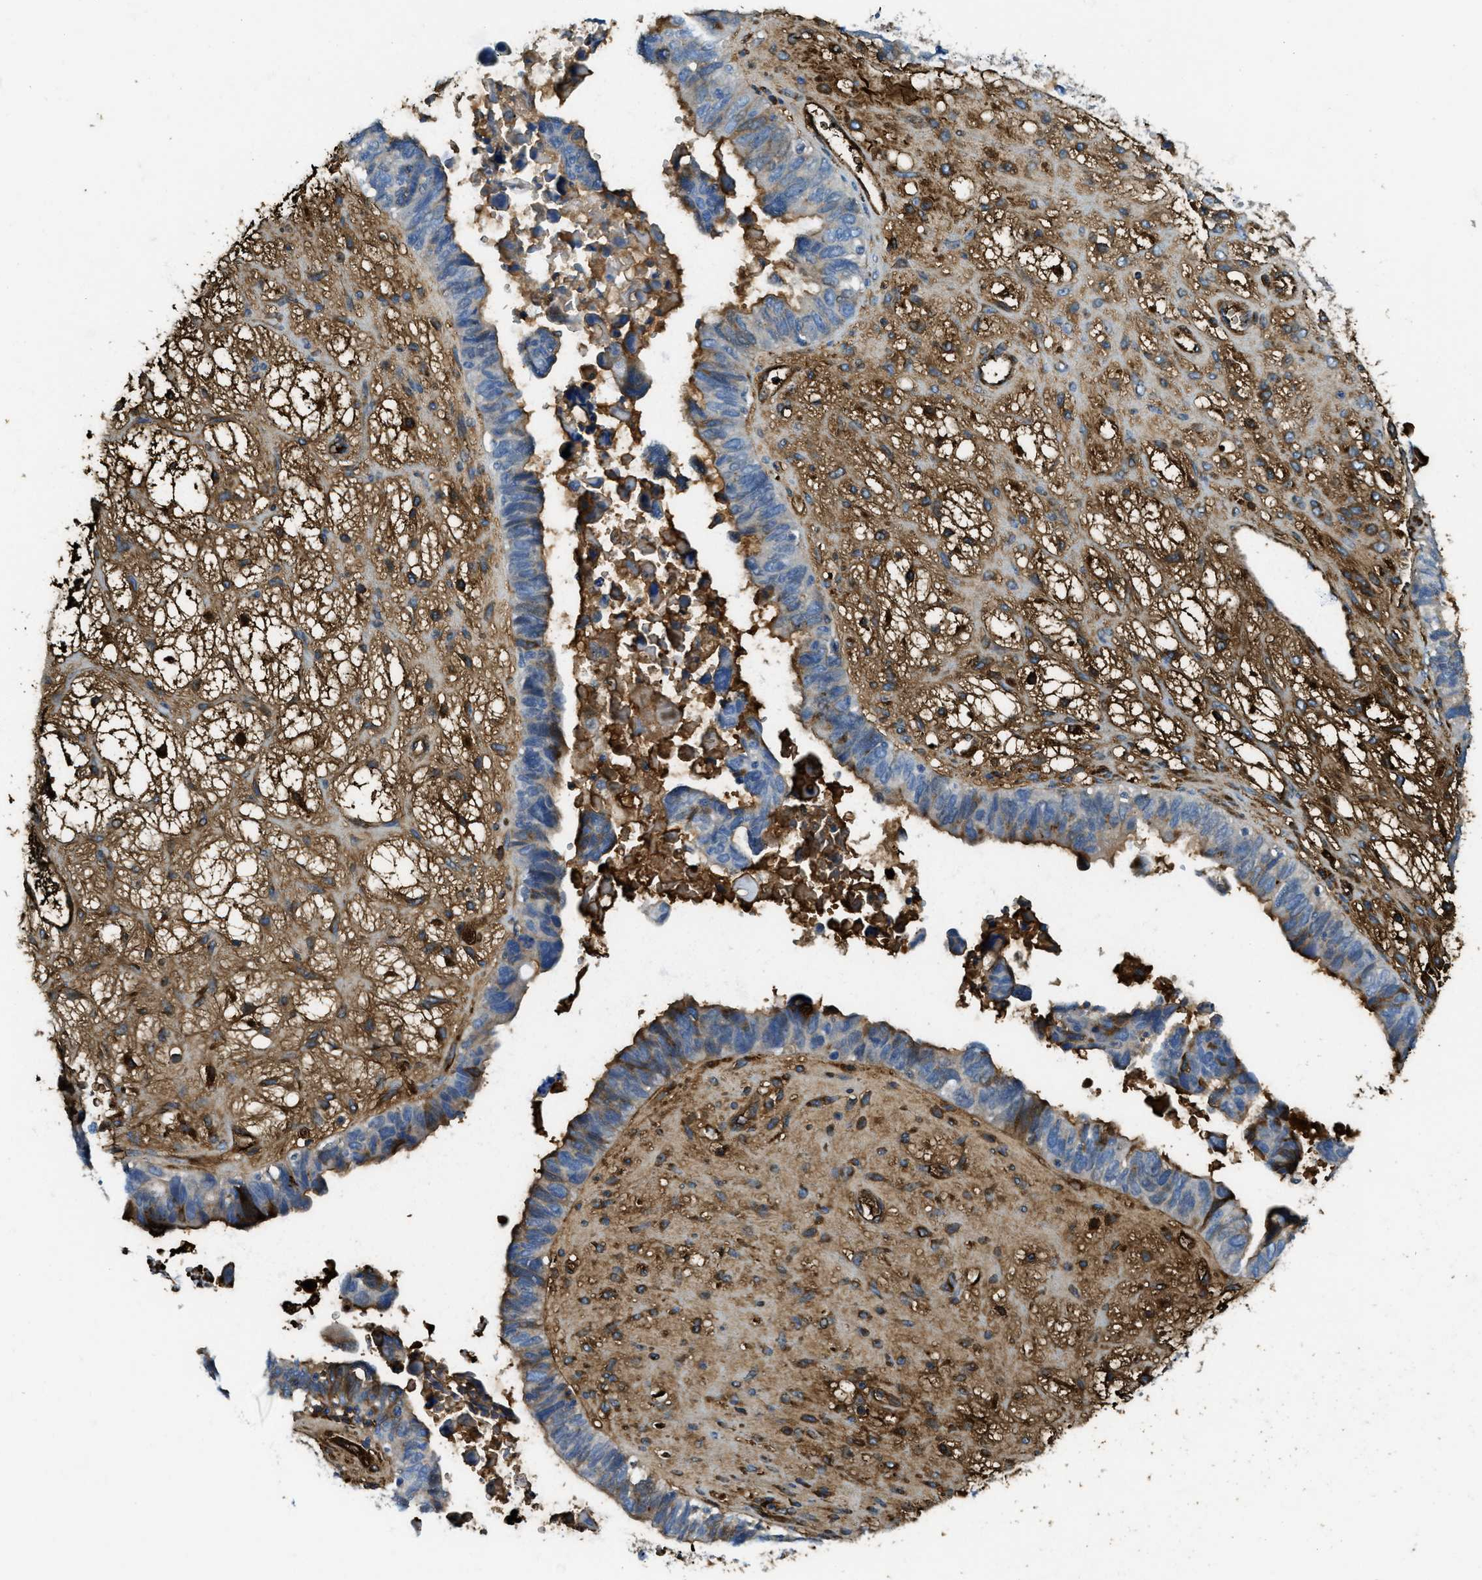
{"staining": {"intensity": "moderate", "quantity": "<25%", "location": "cytoplasmic/membranous"}, "tissue": "ovarian cancer", "cell_type": "Tumor cells", "image_type": "cancer", "snomed": [{"axis": "morphology", "description": "Cystadenocarcinoma, serous, NOS"}, {"axis": "topography", "description": "Ovary"}], "caption": "Ovarian cancer (serous cystadenocarcinoma) tissue demonstrates moderate cytoplasmic/membranous staining in approximately <25% of tumor cells, visualized by immunohistochemistry.", "gene": "TRIM59", "patient": {"sex": "female", "age": 79}}